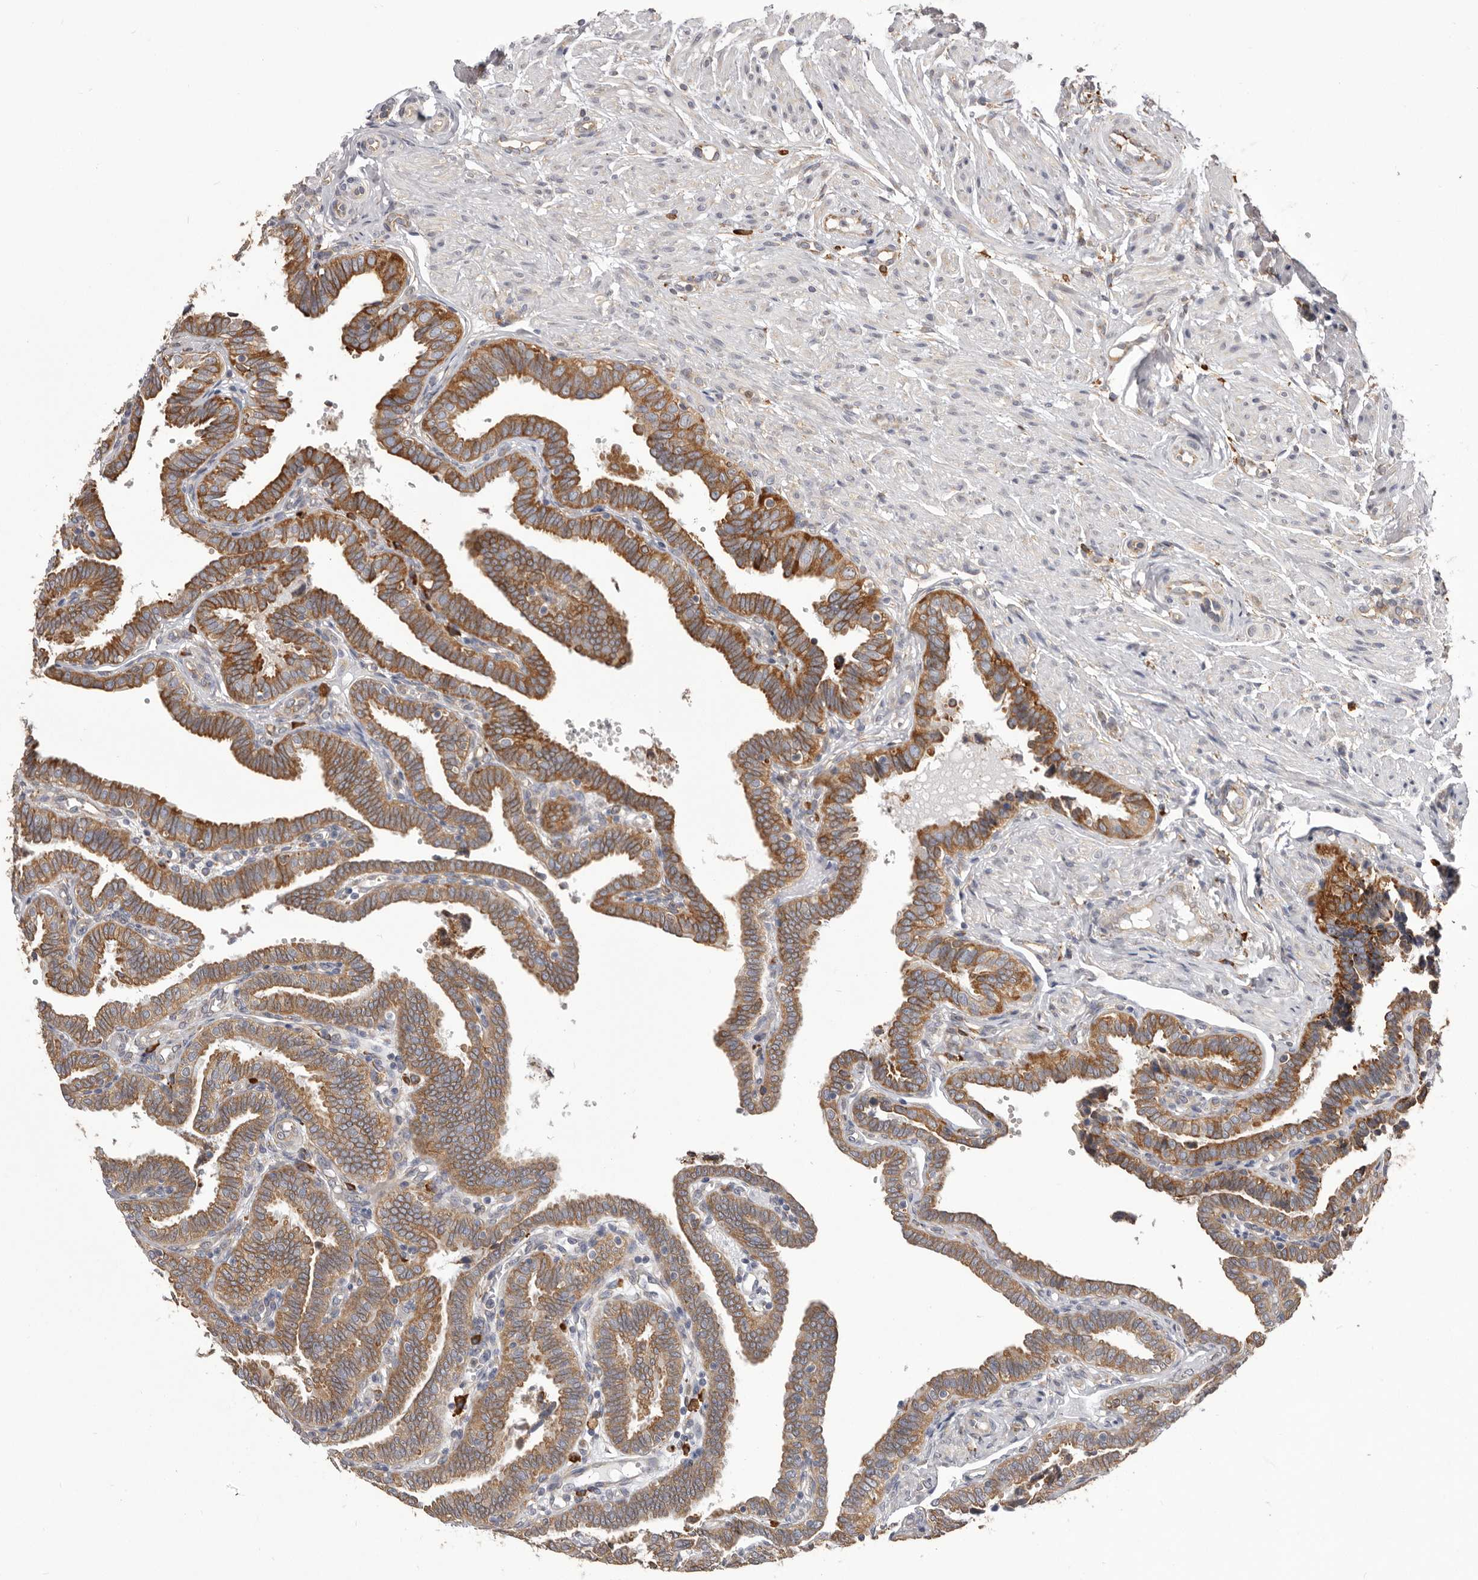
{"staining": {"intensity": "strong", "quantity": ">75%", "location": "cytoplasmic/membranous"}, "tissue": "fallopian tube", "cell_type": "Glandular cells", "image_type": "normal", "snomed": [{"axis": "morphology", "description": "Normal tissue, NOS"}, {"axis": "topography", "description": "Fallopian tube"}], "caption": "Immunohistochemical staining of normal fallopian tube reveals high levels of strong cytoplasmic/membranous expression in about >75% of glandular cells.", "gene": "QRSL1", "patient": {"sex": "female", "age": 39}}